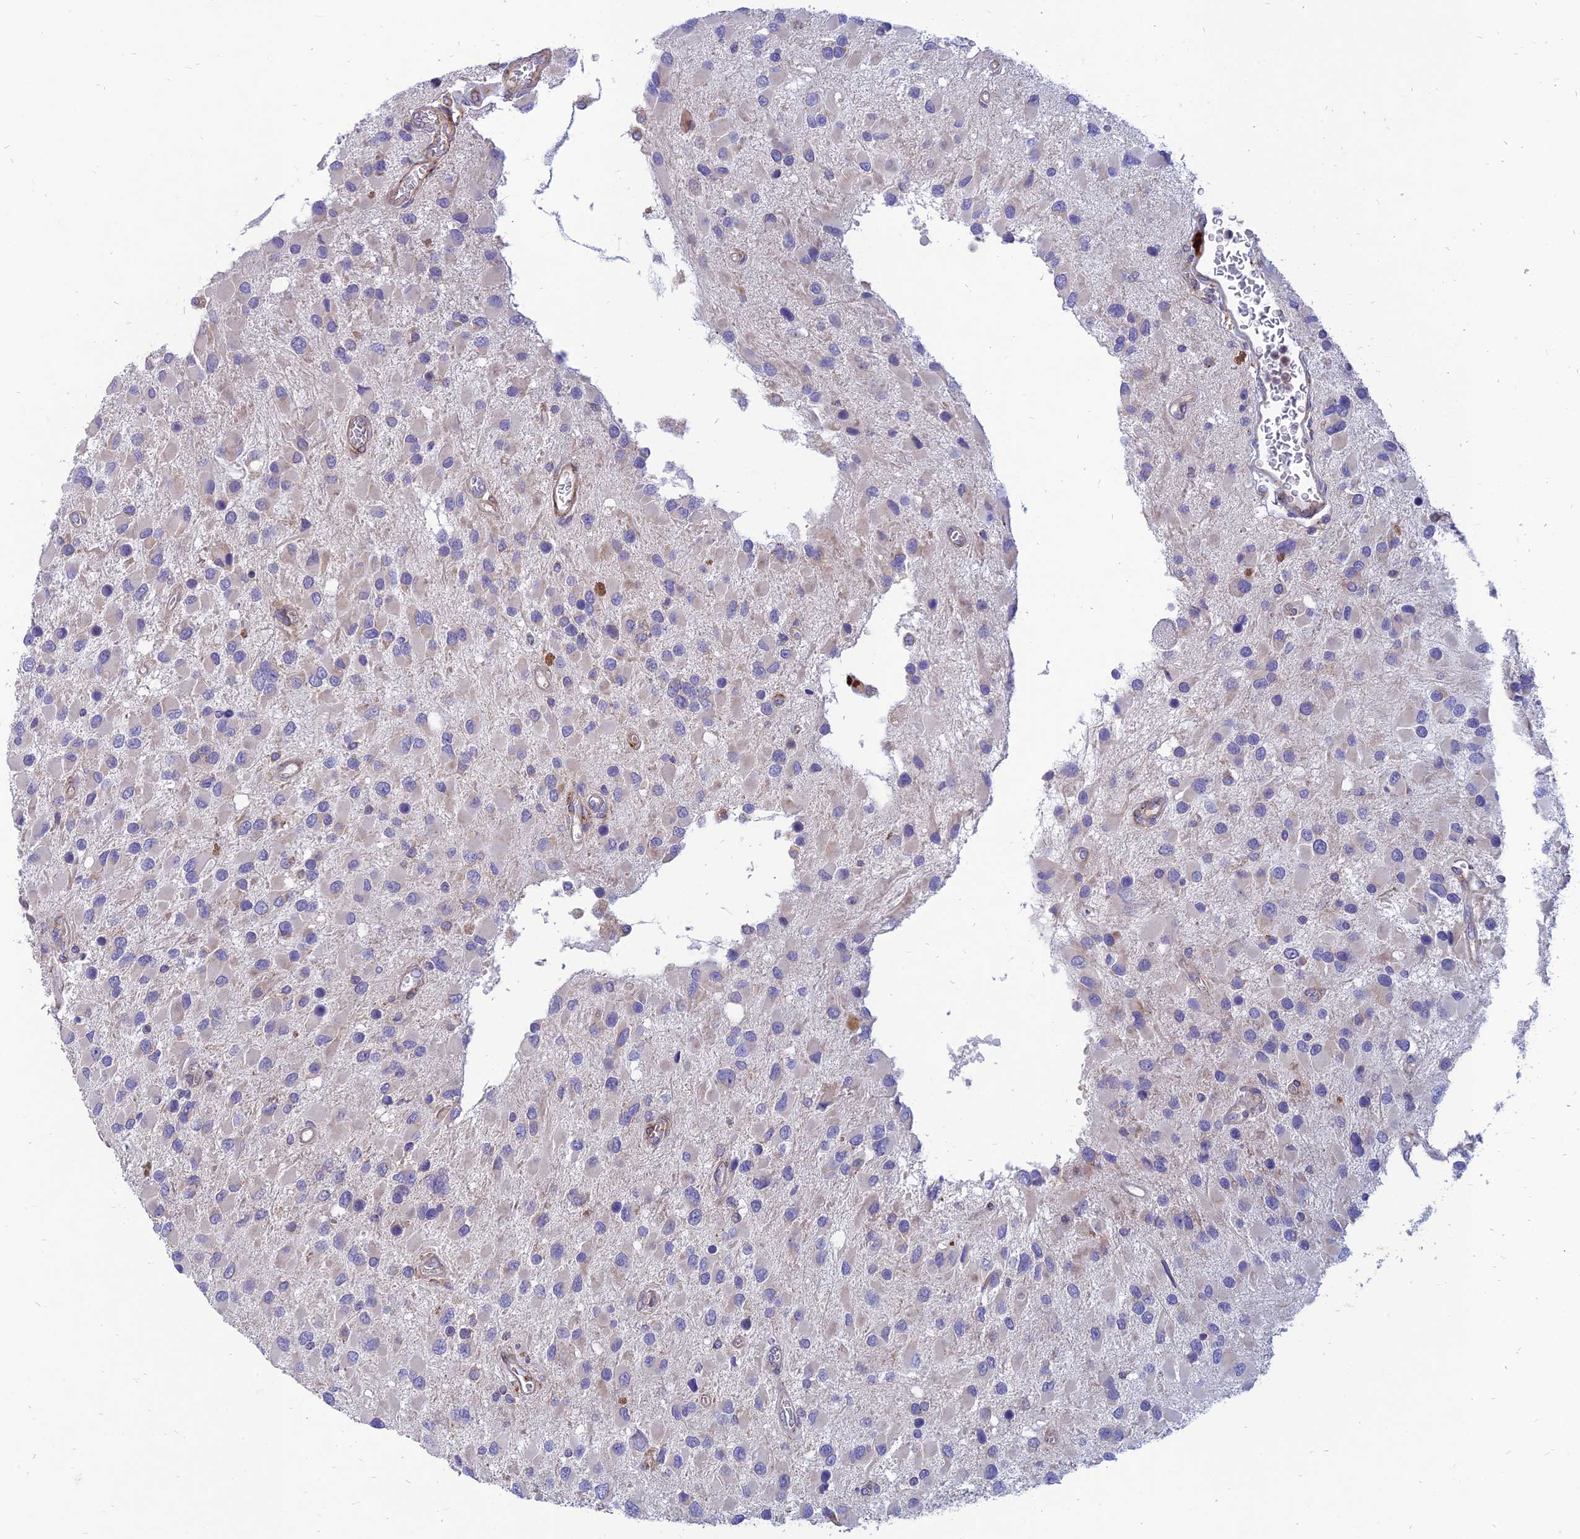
{"staining": {"intensity": "negative", "quantity": "none", "location": "none"}, "tissue": "glioma", "cell_type": "Tumor cells", "image_type": "cancer", "snomed": [{"axis": "morphology", "description": "Glioma, malignant, High grade"}, {"axis": "topography", "description": "Brain"}], "caption": "IHC of human glioma demonstrates no expression in tumor cells.", "gene": "PHKA2", "patient": {"sex": "male", "age": 53}}